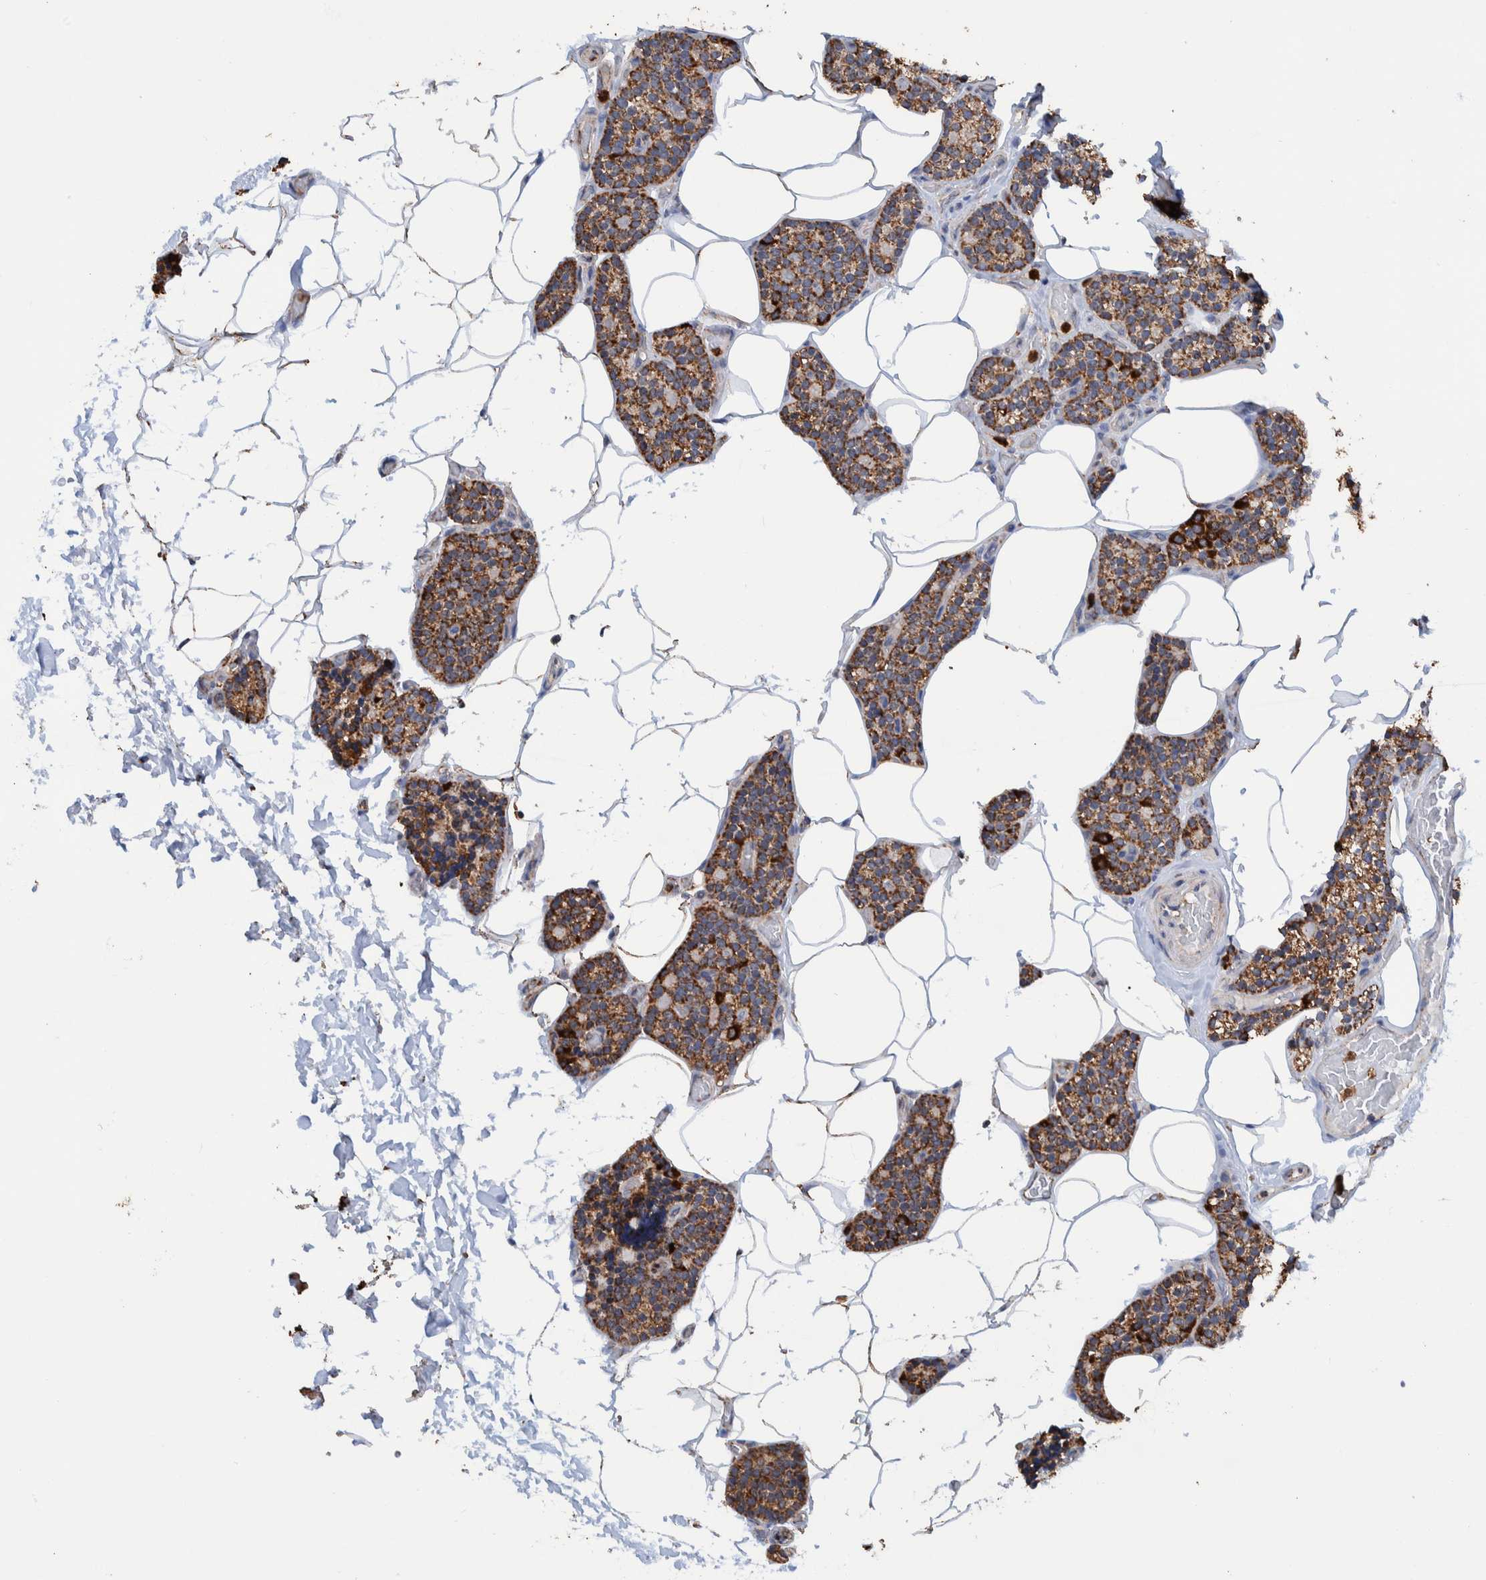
{"staining": {"intensity": "strong", "quantity": ">75%", "location": "cytoplasmic/membranous"}, "tissue": "parathyroid gland", "cell_type": "Glandular cells", "image_type": "normal", "snomed": [{"axis": "morphology", "description": "Normal tissue, NOS"}, {"axis": "topography", "description": "Parathyroid gland"}], "caption": "Protein staining reveals strong cytoplasmic/membranous positivity in about >75% of glandular cells in benign parathyroid gland.", "gene": "DECR1", "patient": {"sex": "male", "age": 52}}